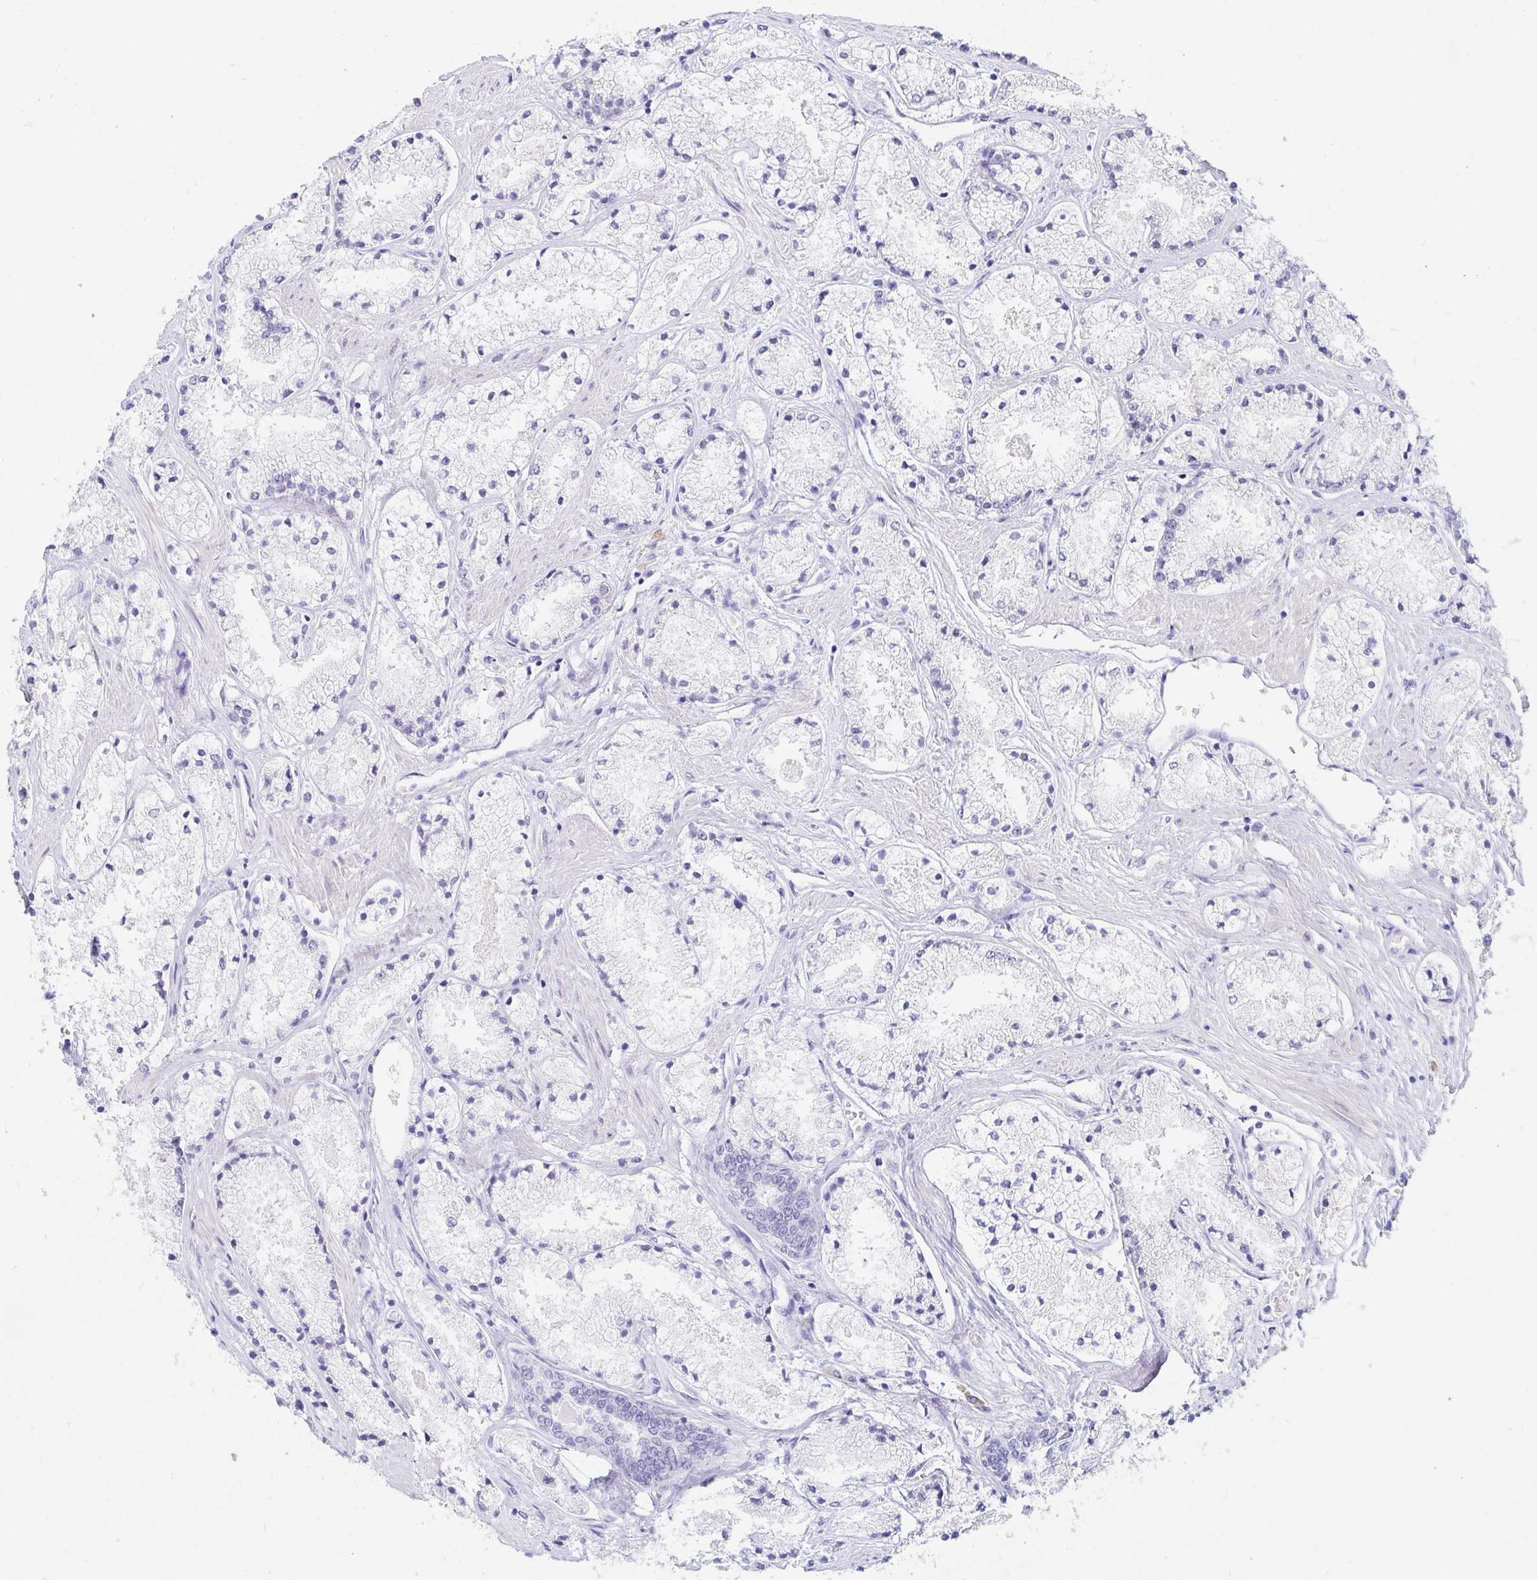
{"staining": {"intensity": "negative", "quantity": "none", "location": "none"}, "tissue": "prostate cancer", "cell_type": "Tumor cells", "image_type": "cancer", "snomed": [{"axis": "morphology", "description": "Adenocarcinoma, High grade"}, {"axis": "topography", "description": "Prostate"}], "caption": "Immunohistochemistry image of neoplastic tissue: human adenocarcinoma (high-grade) (prostate) stained with DAB (3,3'-diaminobenzidine) exhibits no significant protein expression in tumor cells. (IHC, brightfield microscopy, high magnification).", "gene": "C4orf17", "patient": {"sex": "male", "age": 63}}